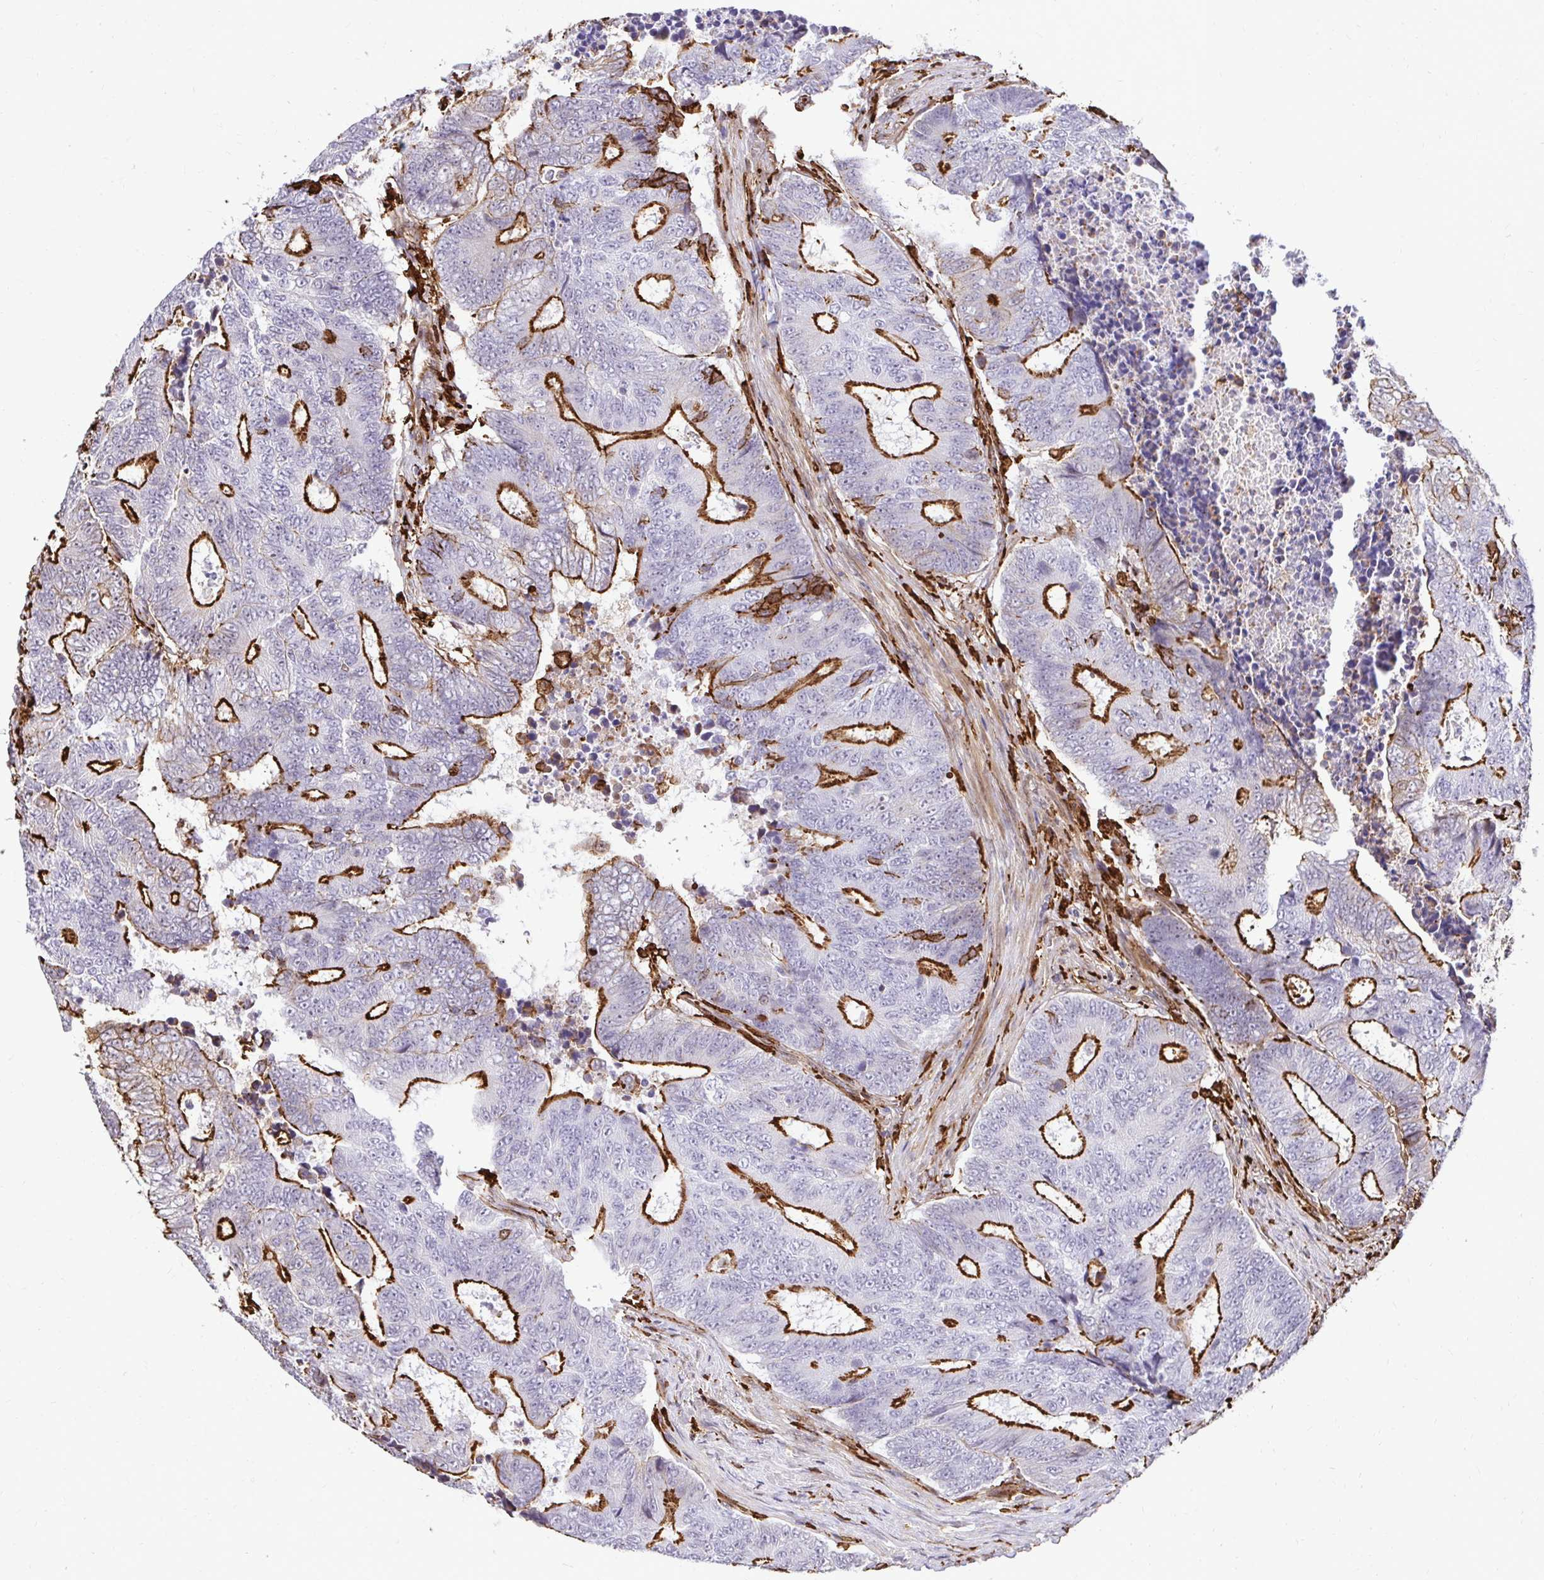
{"staining": {"intensity": "strong", "quantity": "25%-75%", "location": "cytoplasmic/membranous"}, "tissue": "colorectal cancer", "cell_type": "Tumor cells", "image_type": "cancer", "snomed": [{"axis": "morphology", "description": "Adenocarcinoma, NOS"}, {"axis": "topography", "description": "Colon"}], "caption": "Human colorectal cancer stained with a protein marker reveals strong staining in tumor cells.", "gene": "GSN", "patient": {"sex": "female", "age": 48}}